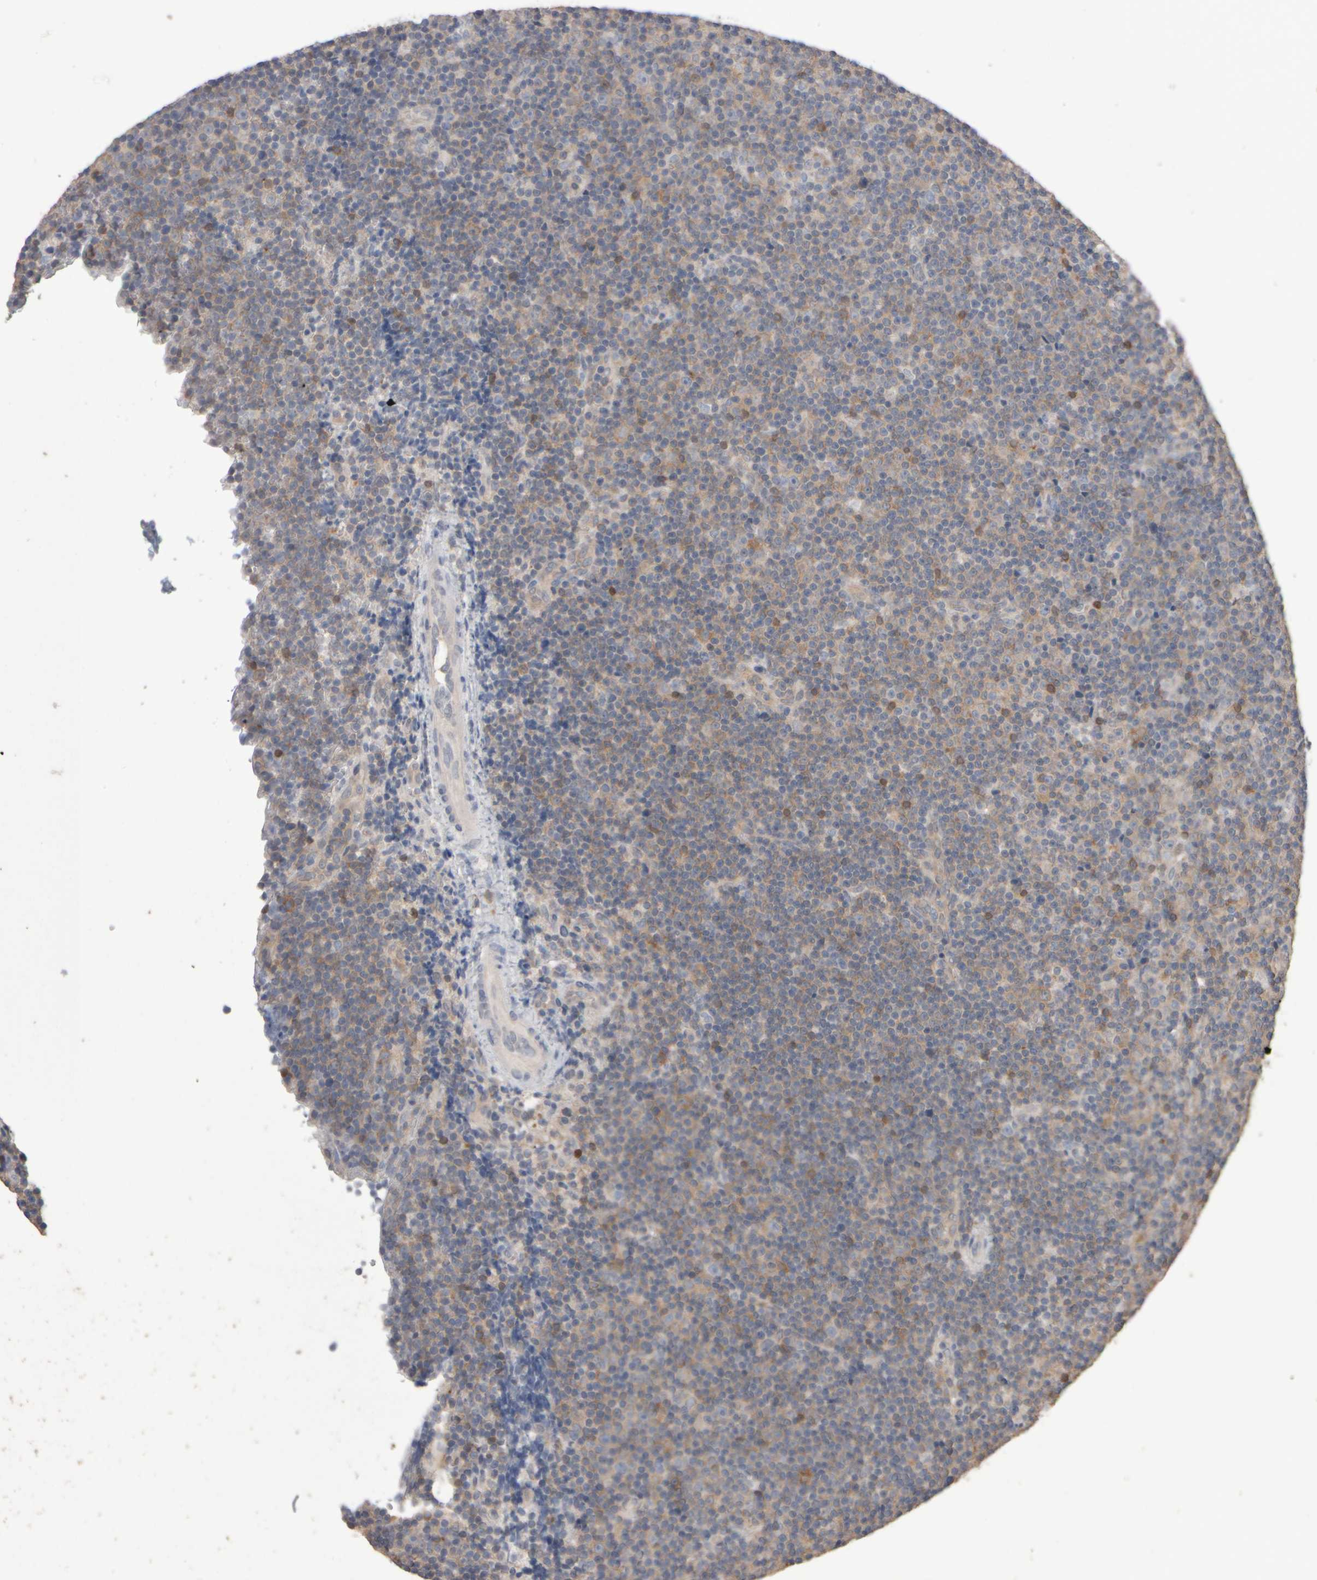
{"staining": {"intensity": "weak", "quantity": "<25%", "location": "cytoplasmic/membranous"}, "tissue": "lymphoma", "cell_type": "Tumor cells", "image_type": "cancer", "snomed": [{"axis": "morphology", "description": "Malignant lymphoma, non-Hodgkin's type, Low grade"}, {"axis": "topography", "description": "Lymph node"}], "caption": "IHC of human malignant lymphoma, non-Hodgkin's type (low-grade) shows no positivity in tumor cells.", "gene": "EPHX2", "patient": {"sex": "female", "age": 67}}